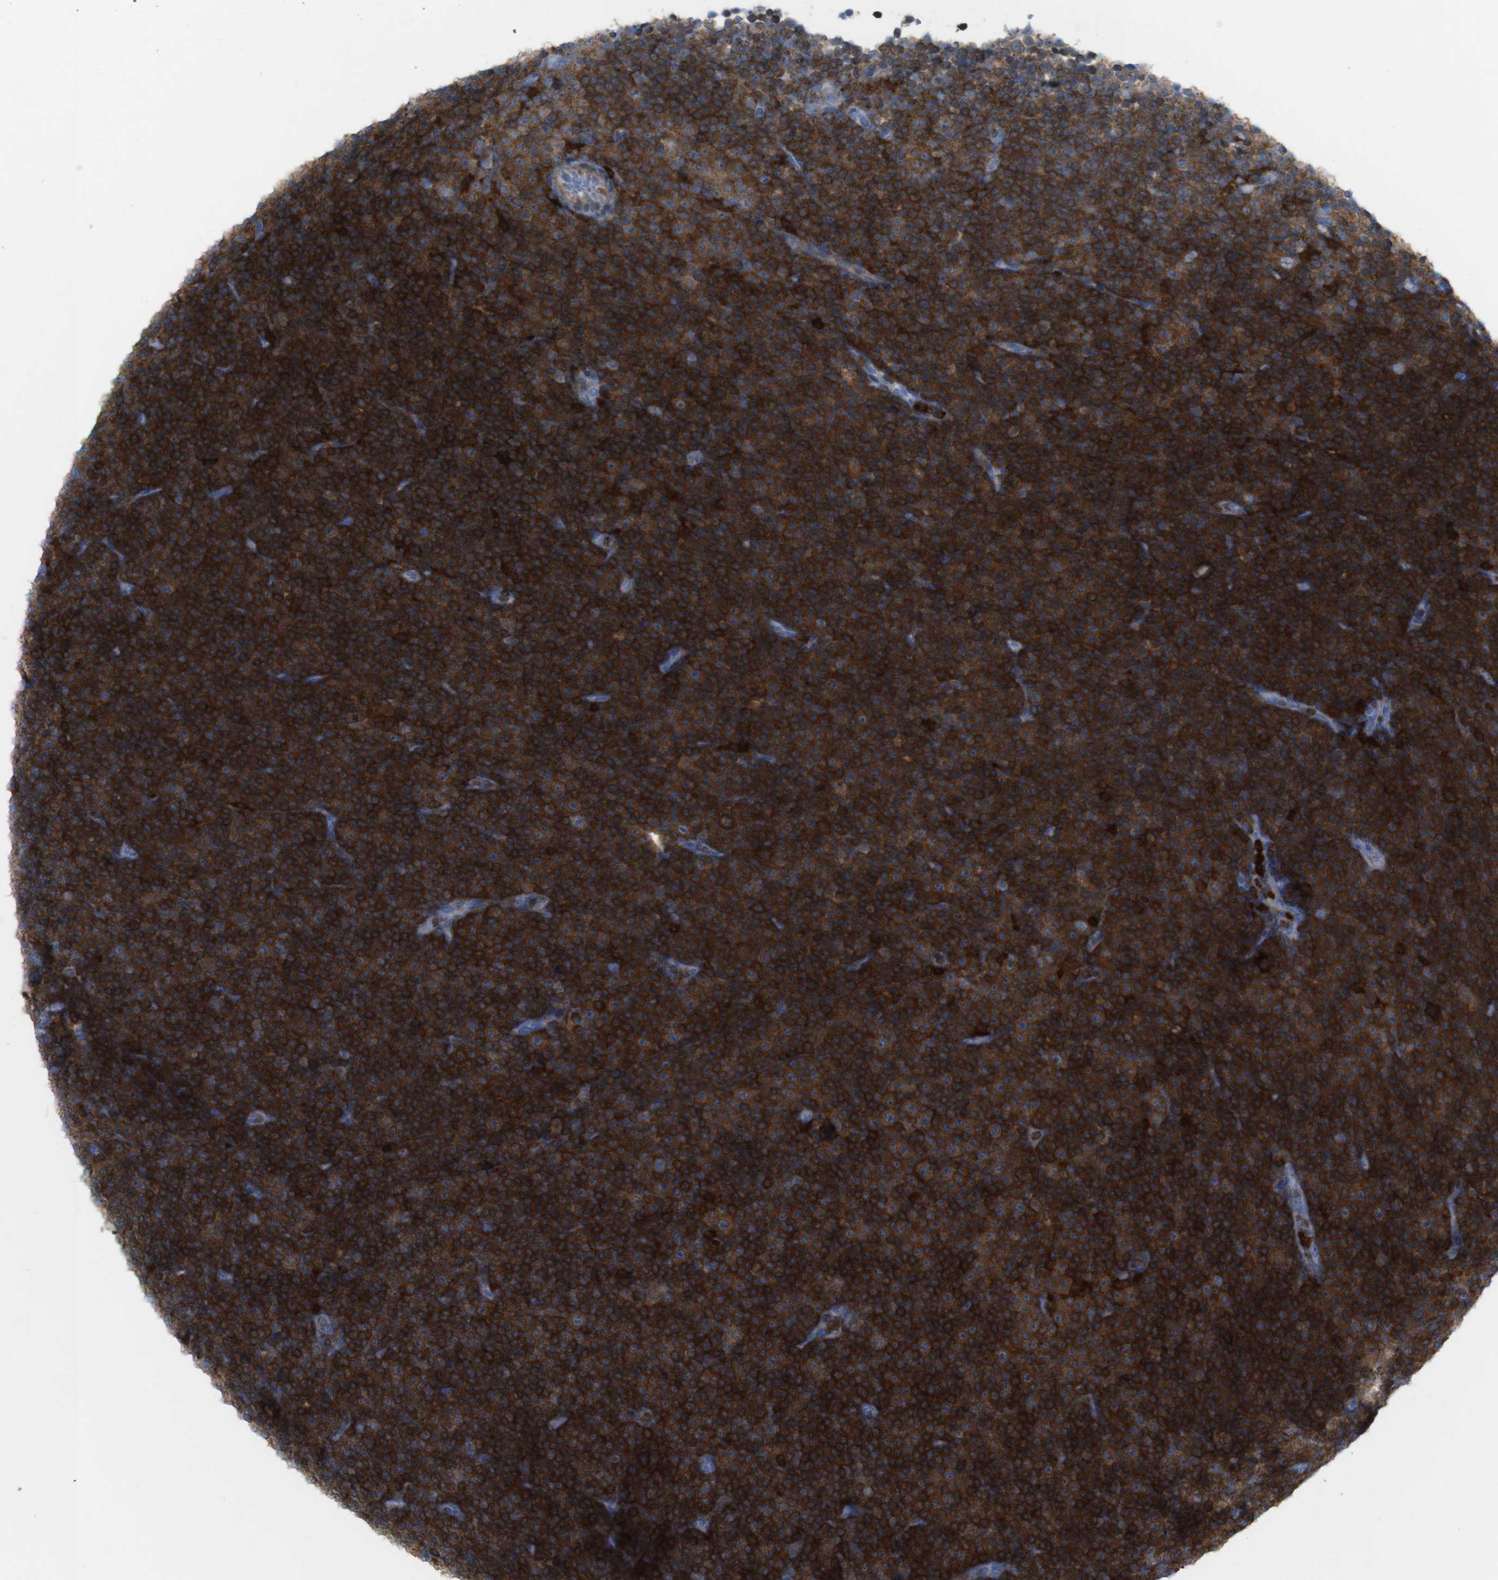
{"staining": {"intensity": "strong", "quantity": ">75%", "location": "cytoplasmic/membranous"}, "tissue": "lymphoma", "cell_type": "Tumor cells", "image_type": "cancer", "snomed": [{"axis": "morphology", "description": "Malignant lymphoma, non-Hodgkin's type, Low grade"}, {"axis": "topography", "description": "Lymph node"}], "caption": "Protein staining reveals strong cytoplasmic/membranous staining in approximately >75% of tumor cells in low-grade malignant lymphoma, non-Hodgkin's type.", "gene": "PRKCD", "patient": {"sex": "female", "age": 67}}